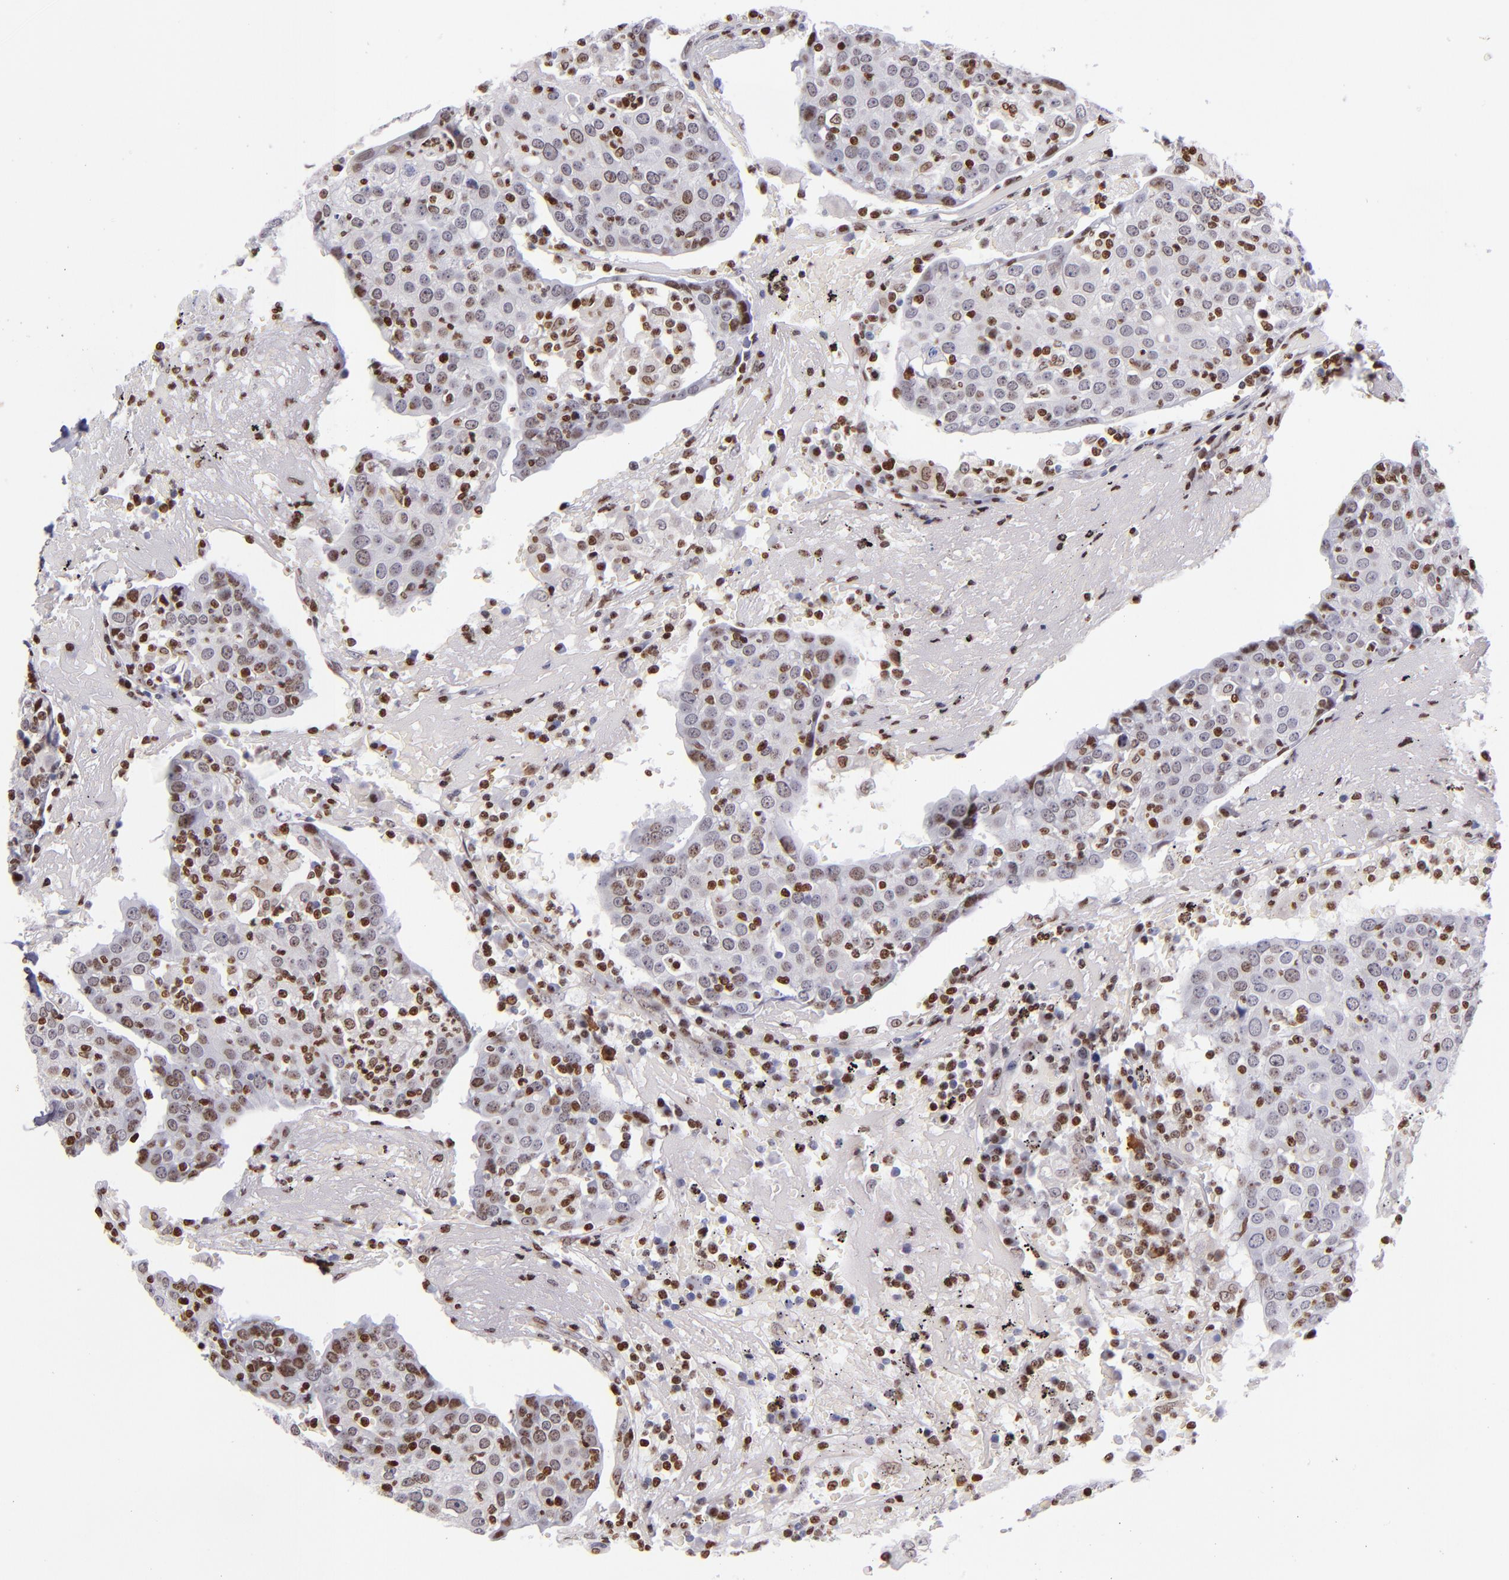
{"staining": {"intensity": "strong", "quantity": "25%-75%", "location": "nuclear"}, "tissue": "head and neck cancer", "cell_type": "Tumor cells", "image_type": "cancer", "snomed": [{"axis": "morphology", "description": "Adenocarcinoma, NOS"}, {"axis": "topography", "description": "Salivary gland"}, {"axis": "topography", "description": "Head-Neck"}], "caption": "A micrograph of human head and neck cancer (adenocarcinoma) stained for a protein displays strong nuclear brown staining in tumor cells. Ihc stains the protein in brown and the nuclei are stained blue.", "gene": "CDKL5", "patient": {"sex": "female", "age": 65}}